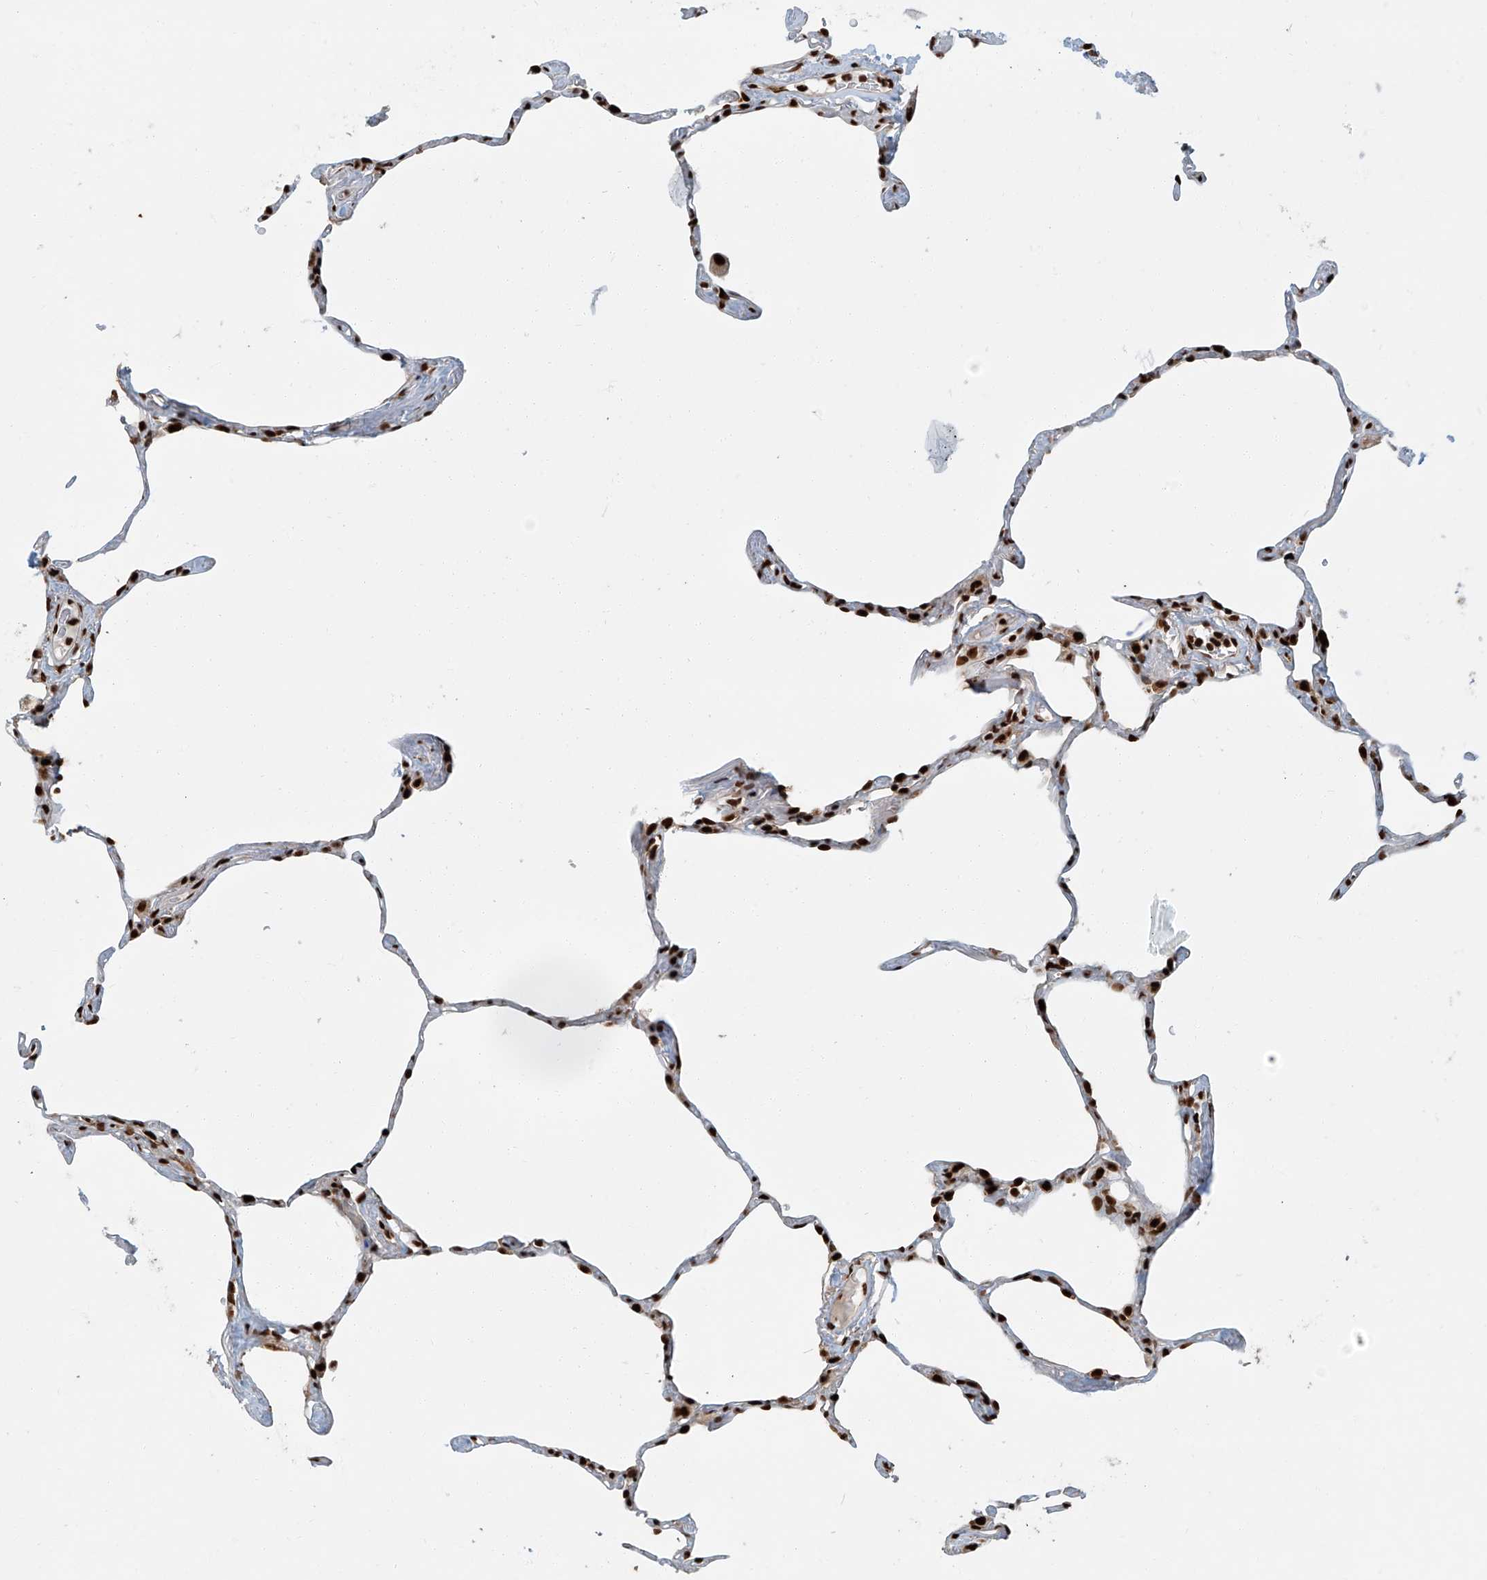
{"staining": {"intensity": "strong", "quantity": ">75%", "location": "nuclear"}, "tissue": "lung", "cell_type": "Alveolar cells", "image_type": "normal", "snomed": [{"axis": "morphology", "description": "Normal tissue, NOS"}, {"axis": "topography", "description": "Lung"}], "caption": "DAB (3,3'-diaminobenzidine) immunohistochemical staining of unremarkable lung demonstrates strong nuclear protein expression in about >75% of alveolar cells.", "gene": "FAM193B", "patient": {"sex": "male", "age": 65}}